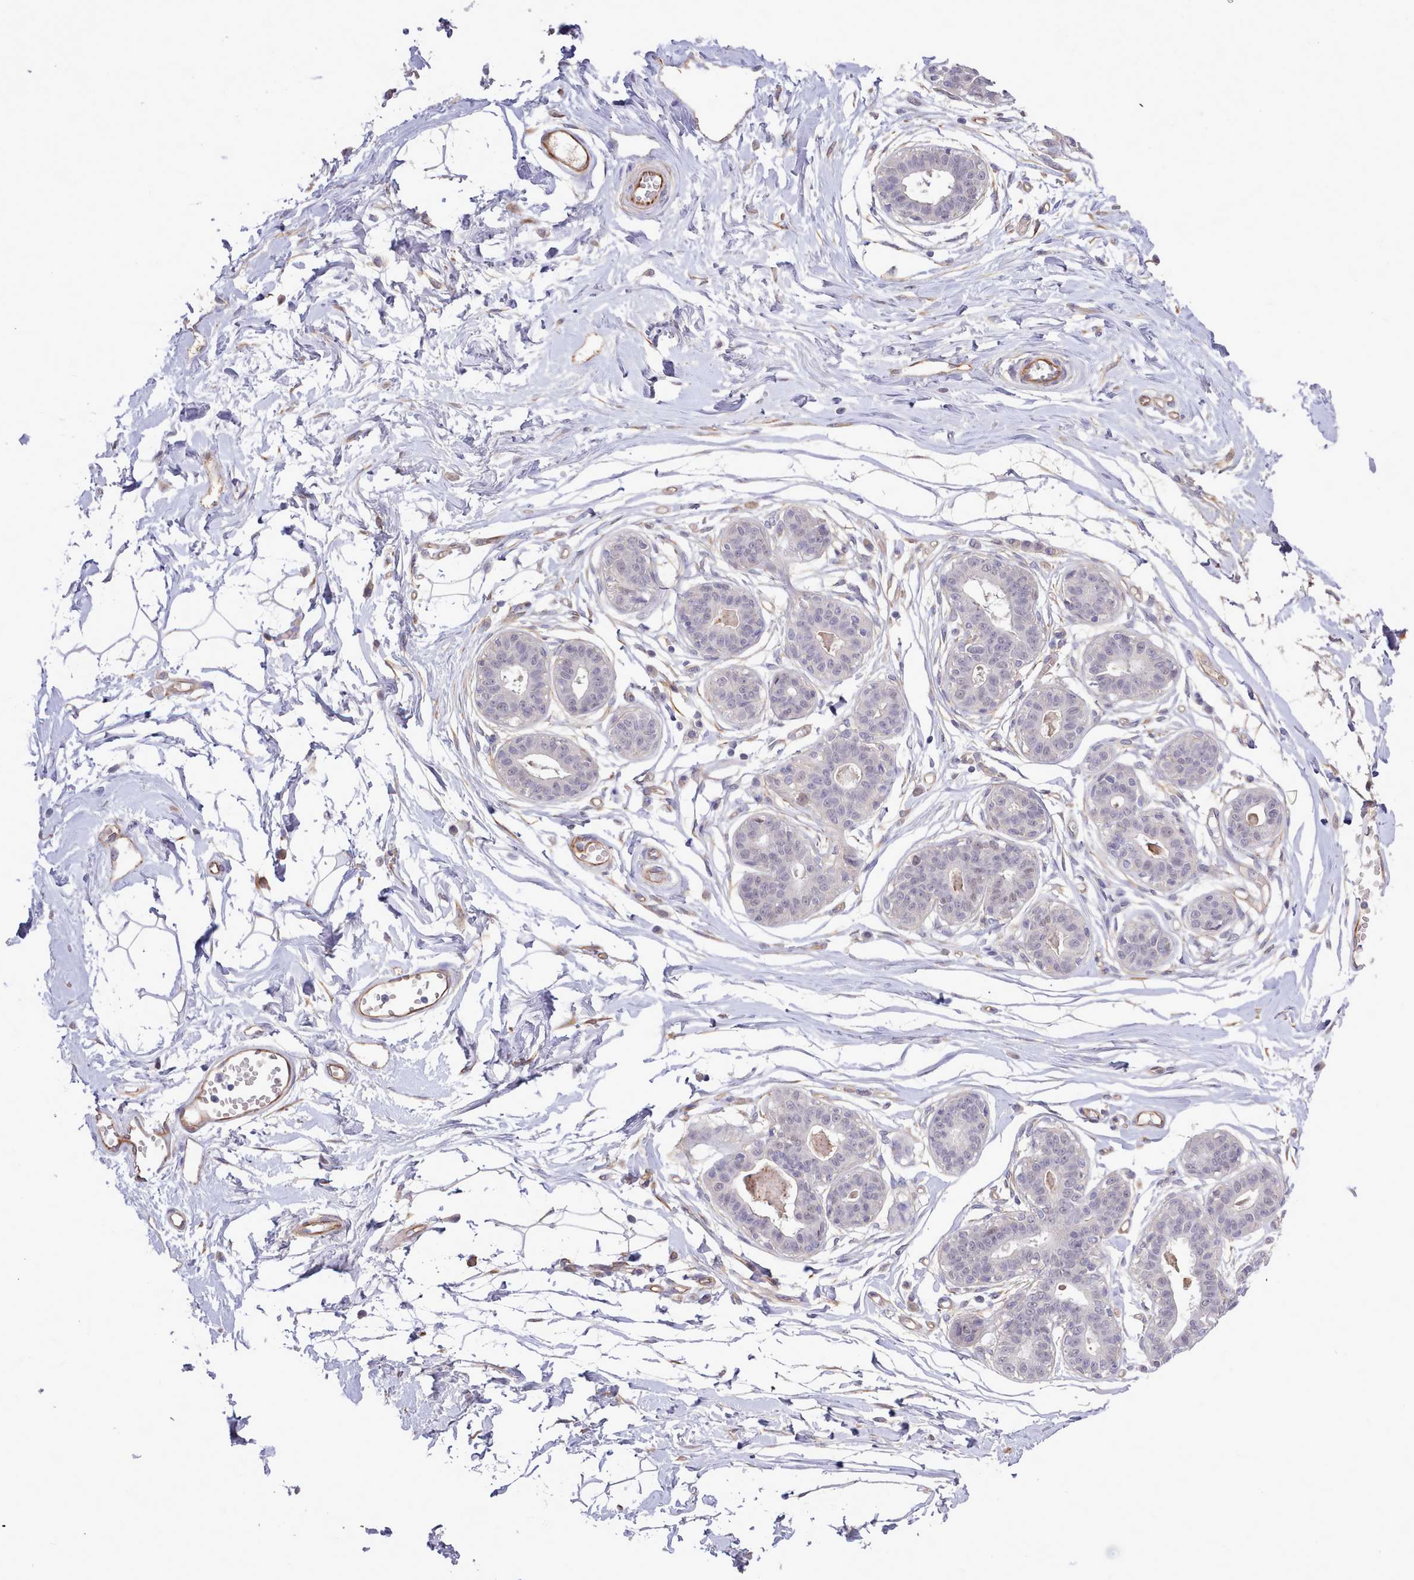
{"staining": {"intensity": "negative", "quantity": "none", "location": "none"}, "tissue": "breast", "cell_type": "Adipocytes", "image_type": "normal", "snomed": [{"axis": "morphology", "description": "Normal tissue, NOS"}, {"axis": "topography", "description": "Breast"}], "caption": "Immunohistochemistry (IHC) of benign breast demonstrates no staining in adipocytes.", "gene": "ZC3H13", "patient": {"sex": "female", "age": 45}}